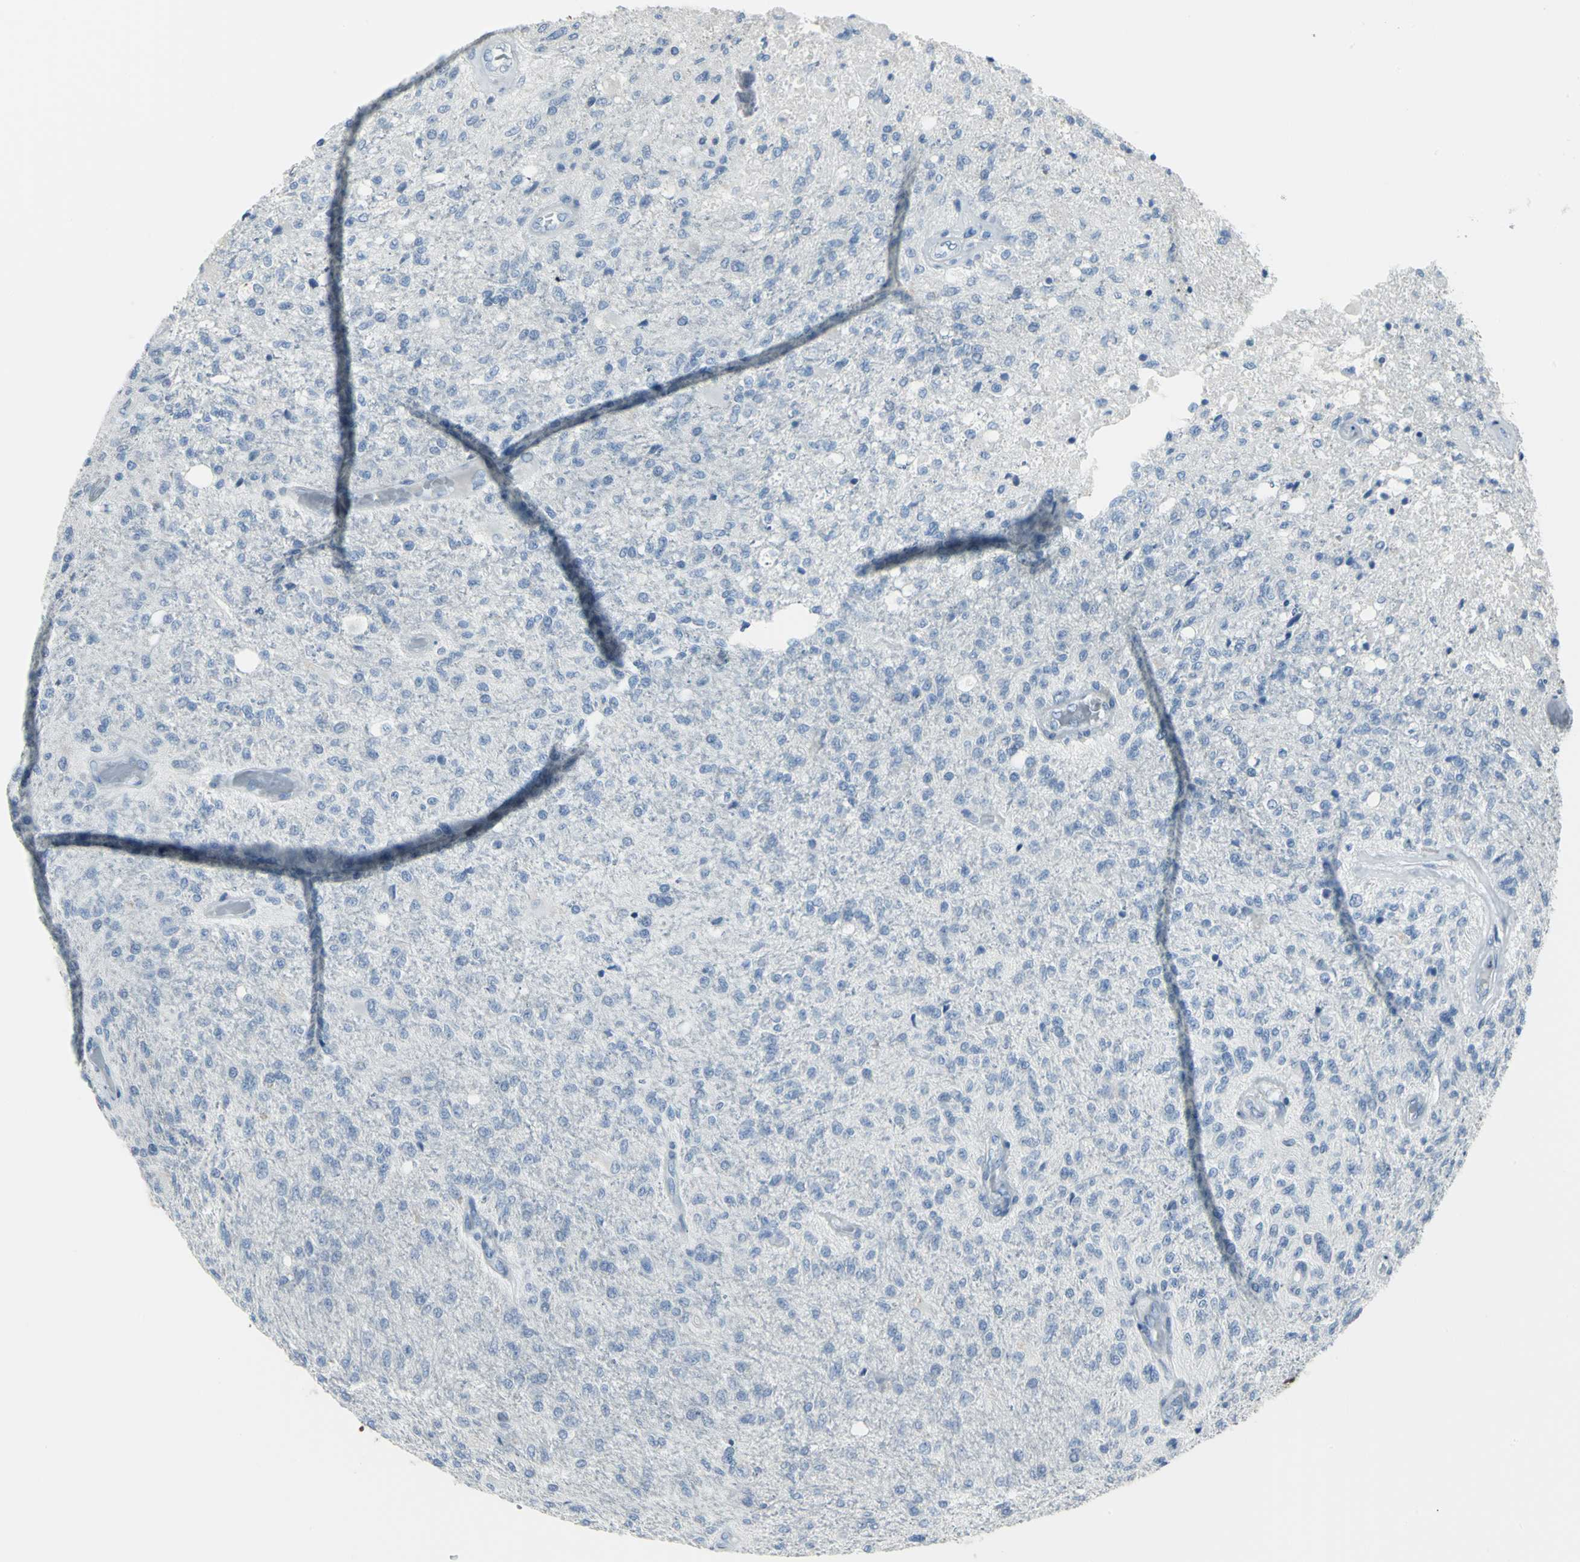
{"staining": {"intensity": "negative", "quantity": "none", "location": "none"}, "tissue": "glioma", "cell_type": "Tumor cells", "image_type": "cancer", "snomed": [{"axis": "morphology", "description": "Normal tissue, NOS"}, {"axis": "morphology", "description": "Glioma, malignant, High grade"}, {"axis": "topography", "description": "Cerebral cortex"}], "caption": "High magnification brightfield microscopy of glioma stained with DAB (3,3'-diaminobenzidine) (brown) and counterstained with hematoxylin (blue): tumor cells show no significant staining. (Stains: DAB (3,3'-diaminobenzidine) immunohistochemistry with hematoxylin counter stain, Microscopy: brightfield microscopy at high magnification).", "gene": "MCM3", "patient": {"sex": "male", "age": 77}}